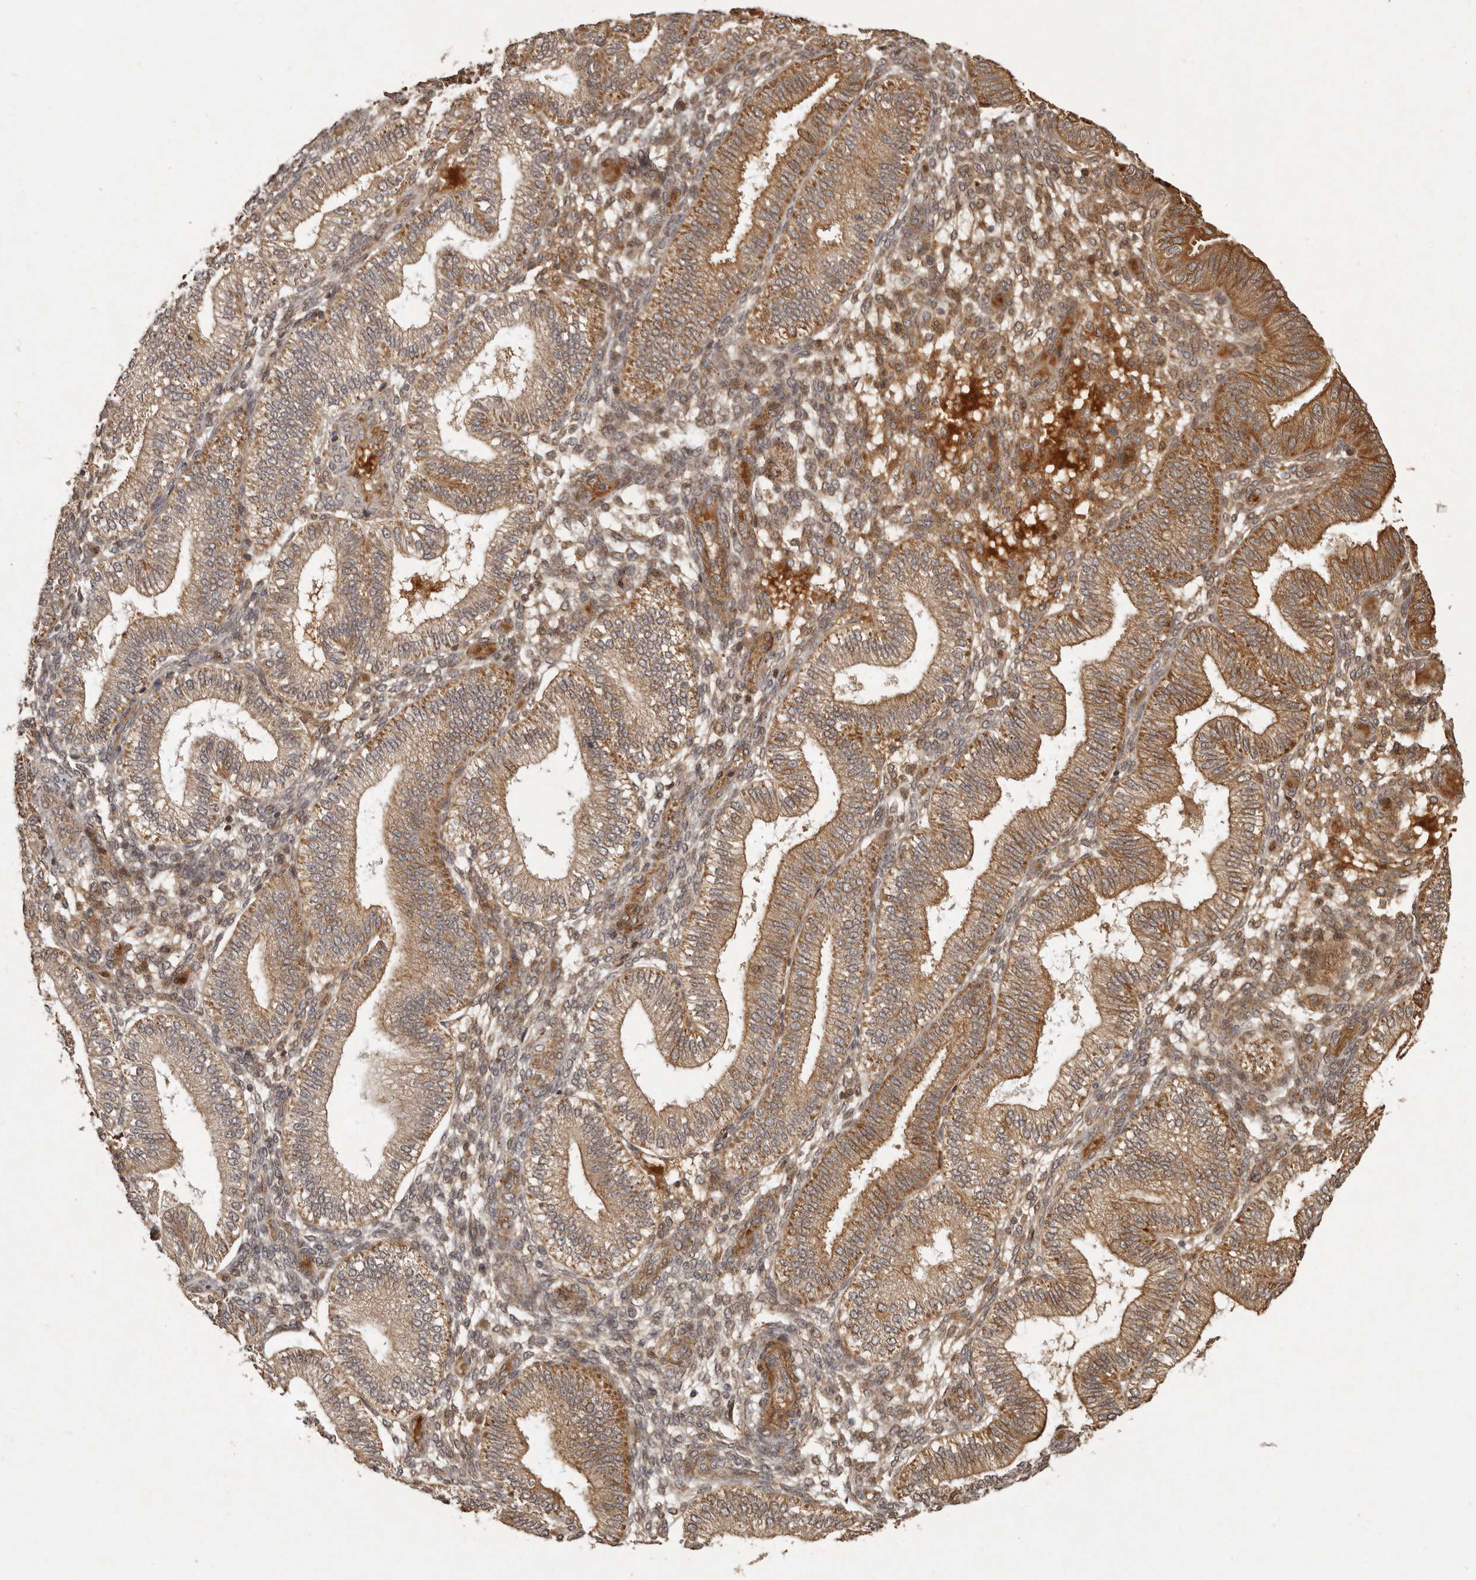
{"staining": {"intensity": "moderate", "quantity": "25%-75%", "location": "cytoplasmic/membranous"}, "tissue": "endometrium", "cell_type": "Cells in endometrial stroma", "image_type": "normal", "snomed": [{"axis": "morphology", "description": "Normal tissue, NOS"}, {"axis": "topography", "description": "Endometrium"}], "caption": "Protein expression analysis of benign human endometrium reveals moderate cytoplasmic/membranous positivity in about 25%-75% of cells in endometrial stroma. Using DAB (3,3'-diaminobenzidine) (brown) and hematoxylin (blue) stains, captured at high magnification using brightfield microscopy.", "gene": "SEMA3A", "patient": {"sex": "female", "age": 39}}